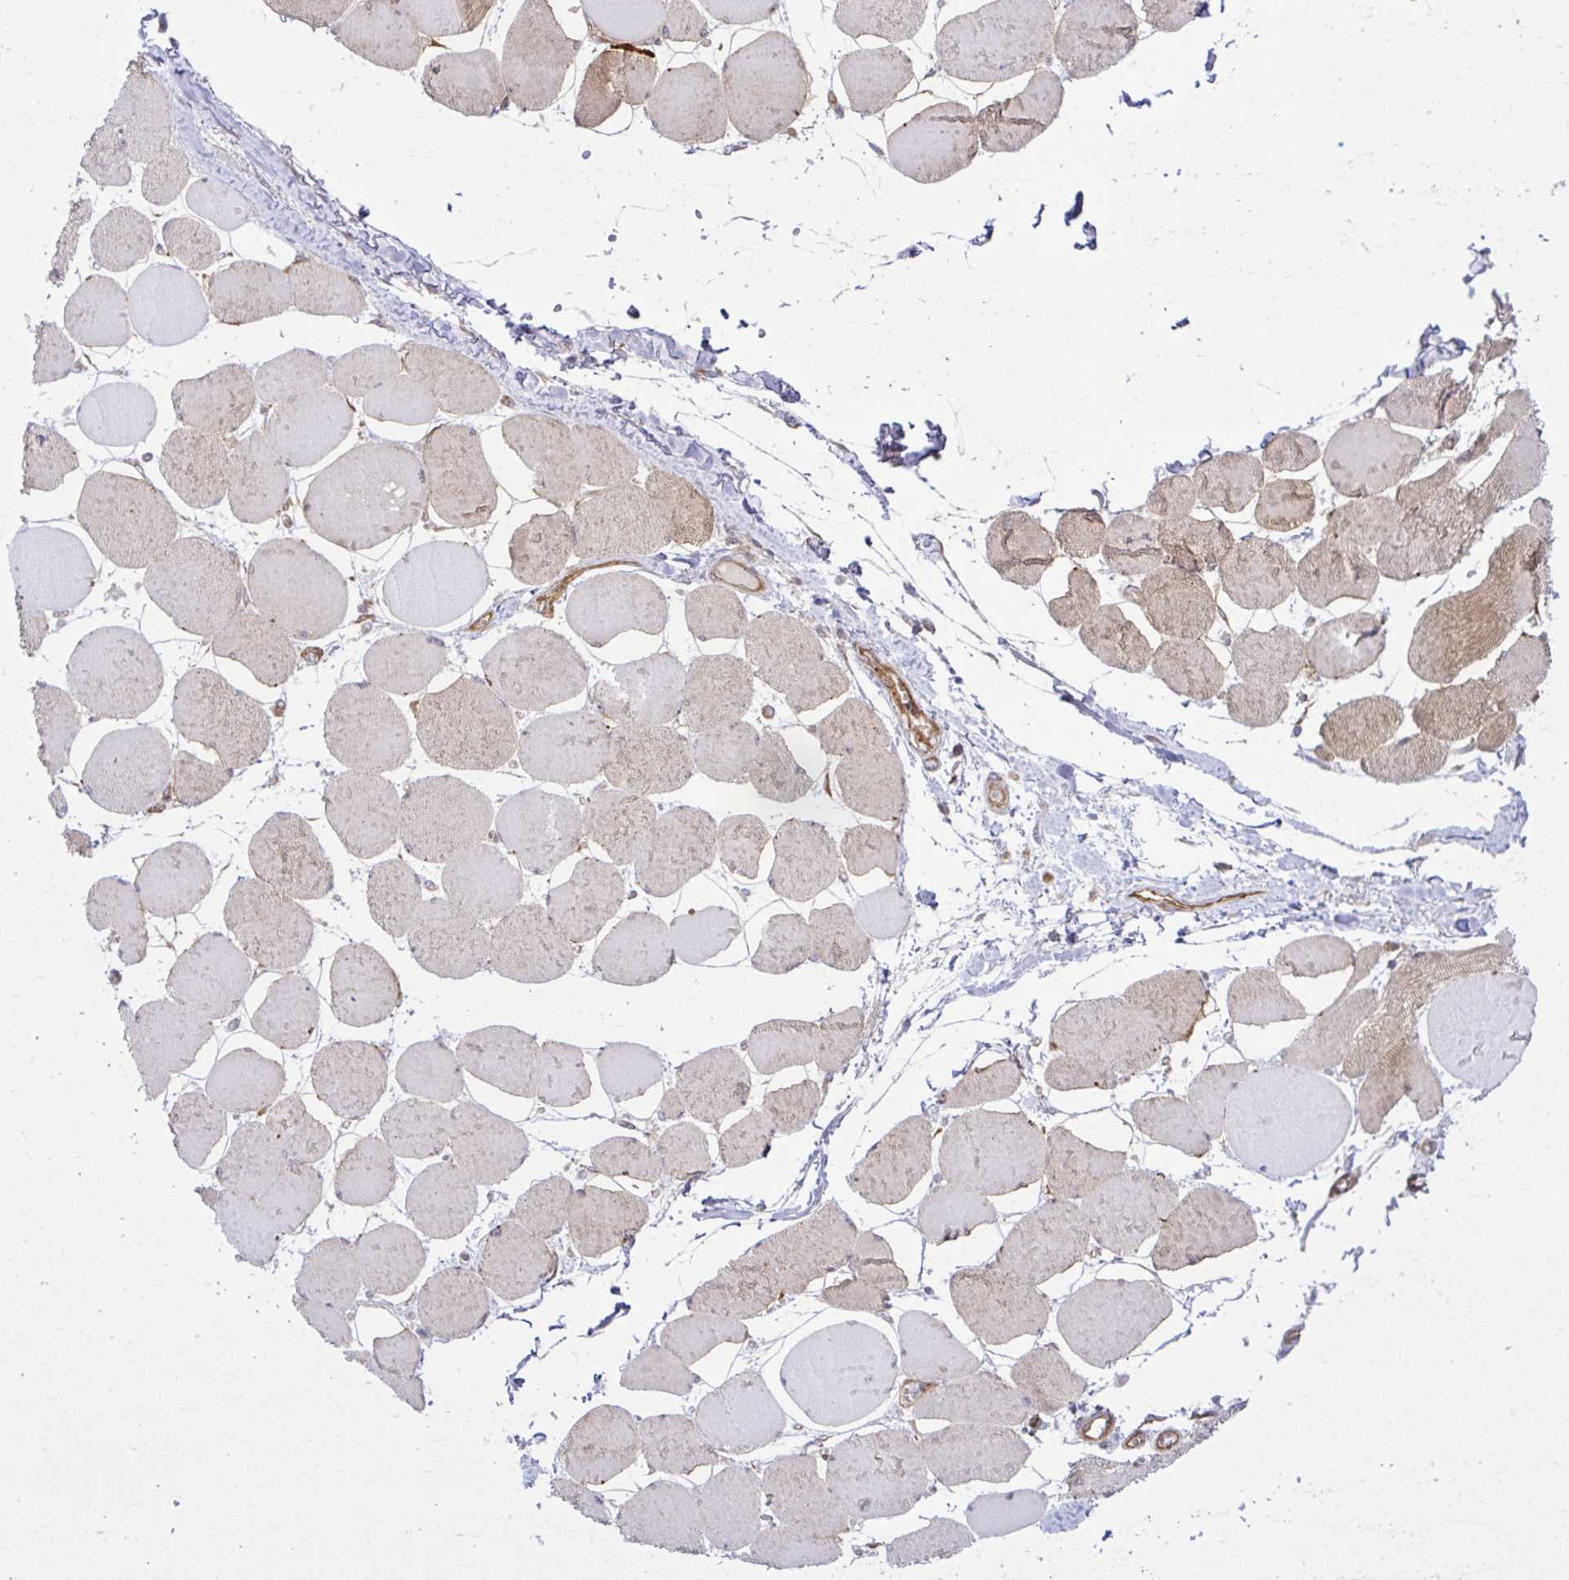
{"staining": {"intensity": "moderate", "quantity": "25%-75%", "location": "cytoplasmic/membranous"}, "tissue": "skeletal muscle", "cell_type": "Myocytes", "image_type": "normal", "snomed": [{"axis": "morphology", "description": "Normal tissue, NOS"}, {"axis": "topography", "description": "Skeletal muscle"}], "caption": "Immunohistochemistry (IHC) of unremarkable skeletal muscle demonstrates medium levels of moderate cytoplasmic/membranous positivity in about 25%-75% of myocytes.", "gene": "LIMS1", "patient": {"sex": "female", "age": 75}}